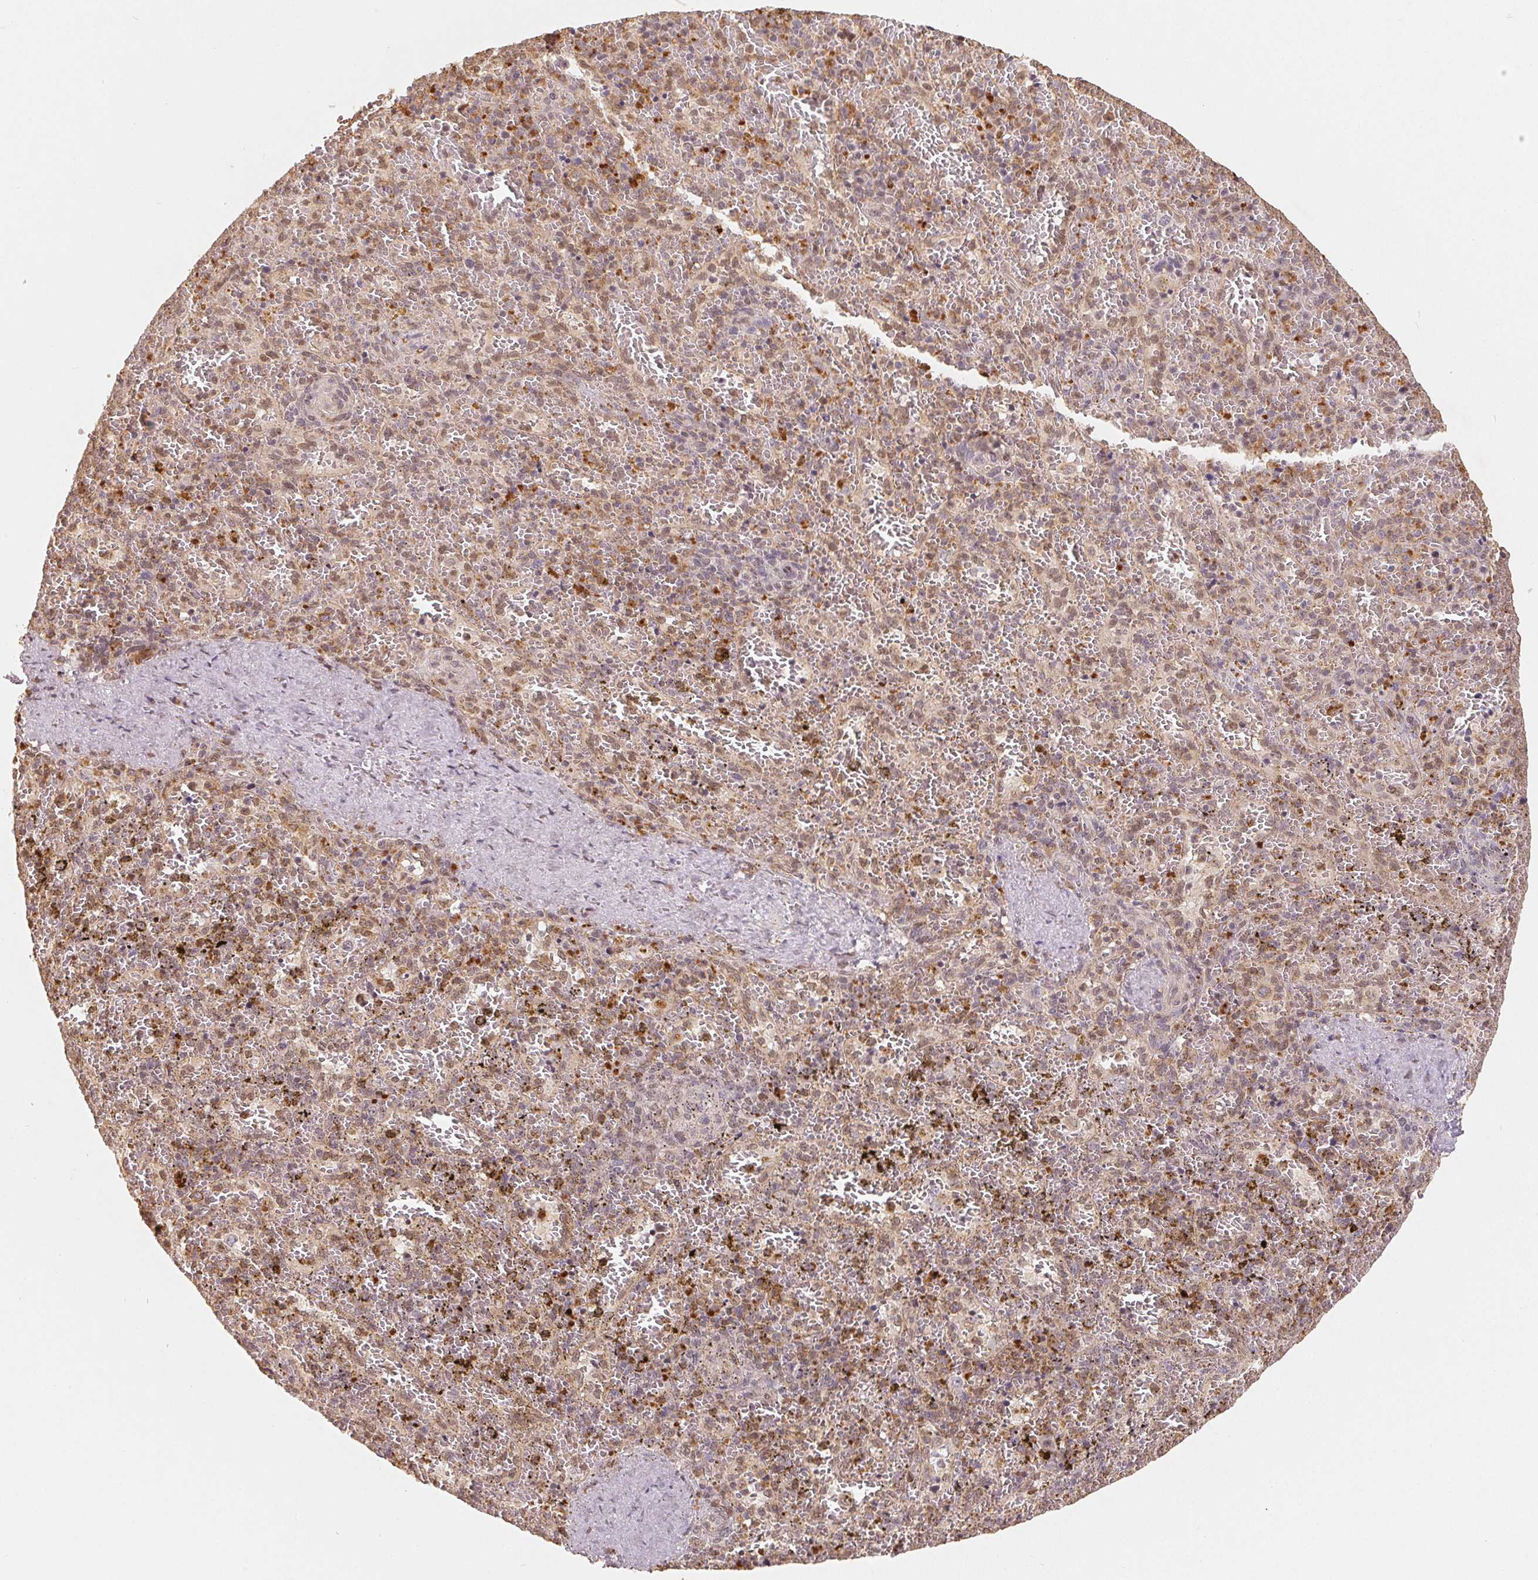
{"staining": {"intensity": "moderate", "quantity": "25%-75%", "location": "cytoplasmic/membranous,nuclear"}, "tissue": "spleen", "cell_type": "Cells in red pulp", "image_type": "normal", "snomed": [{"axis": "morphology", "description": "Normal tissue, NOS"}, {"axis": "topography", "description": "Spleen"}], "caption": "IHC staining of benign spleen, which displays medium levels of moderate cytoplasmic/membranous,nuclear expression in about 25%-75% of cells in red pulp indicating moderate cytoplasmic/membranous,nuclear protein positivity. The staining was performed using DAB (3,3'-diaminobenzidine) (brown) for protein detection and nuclei were counterstained in hematoxylin (blue).", "gene": "GUSB", "patient": {"sex": "female", "age": 50}}